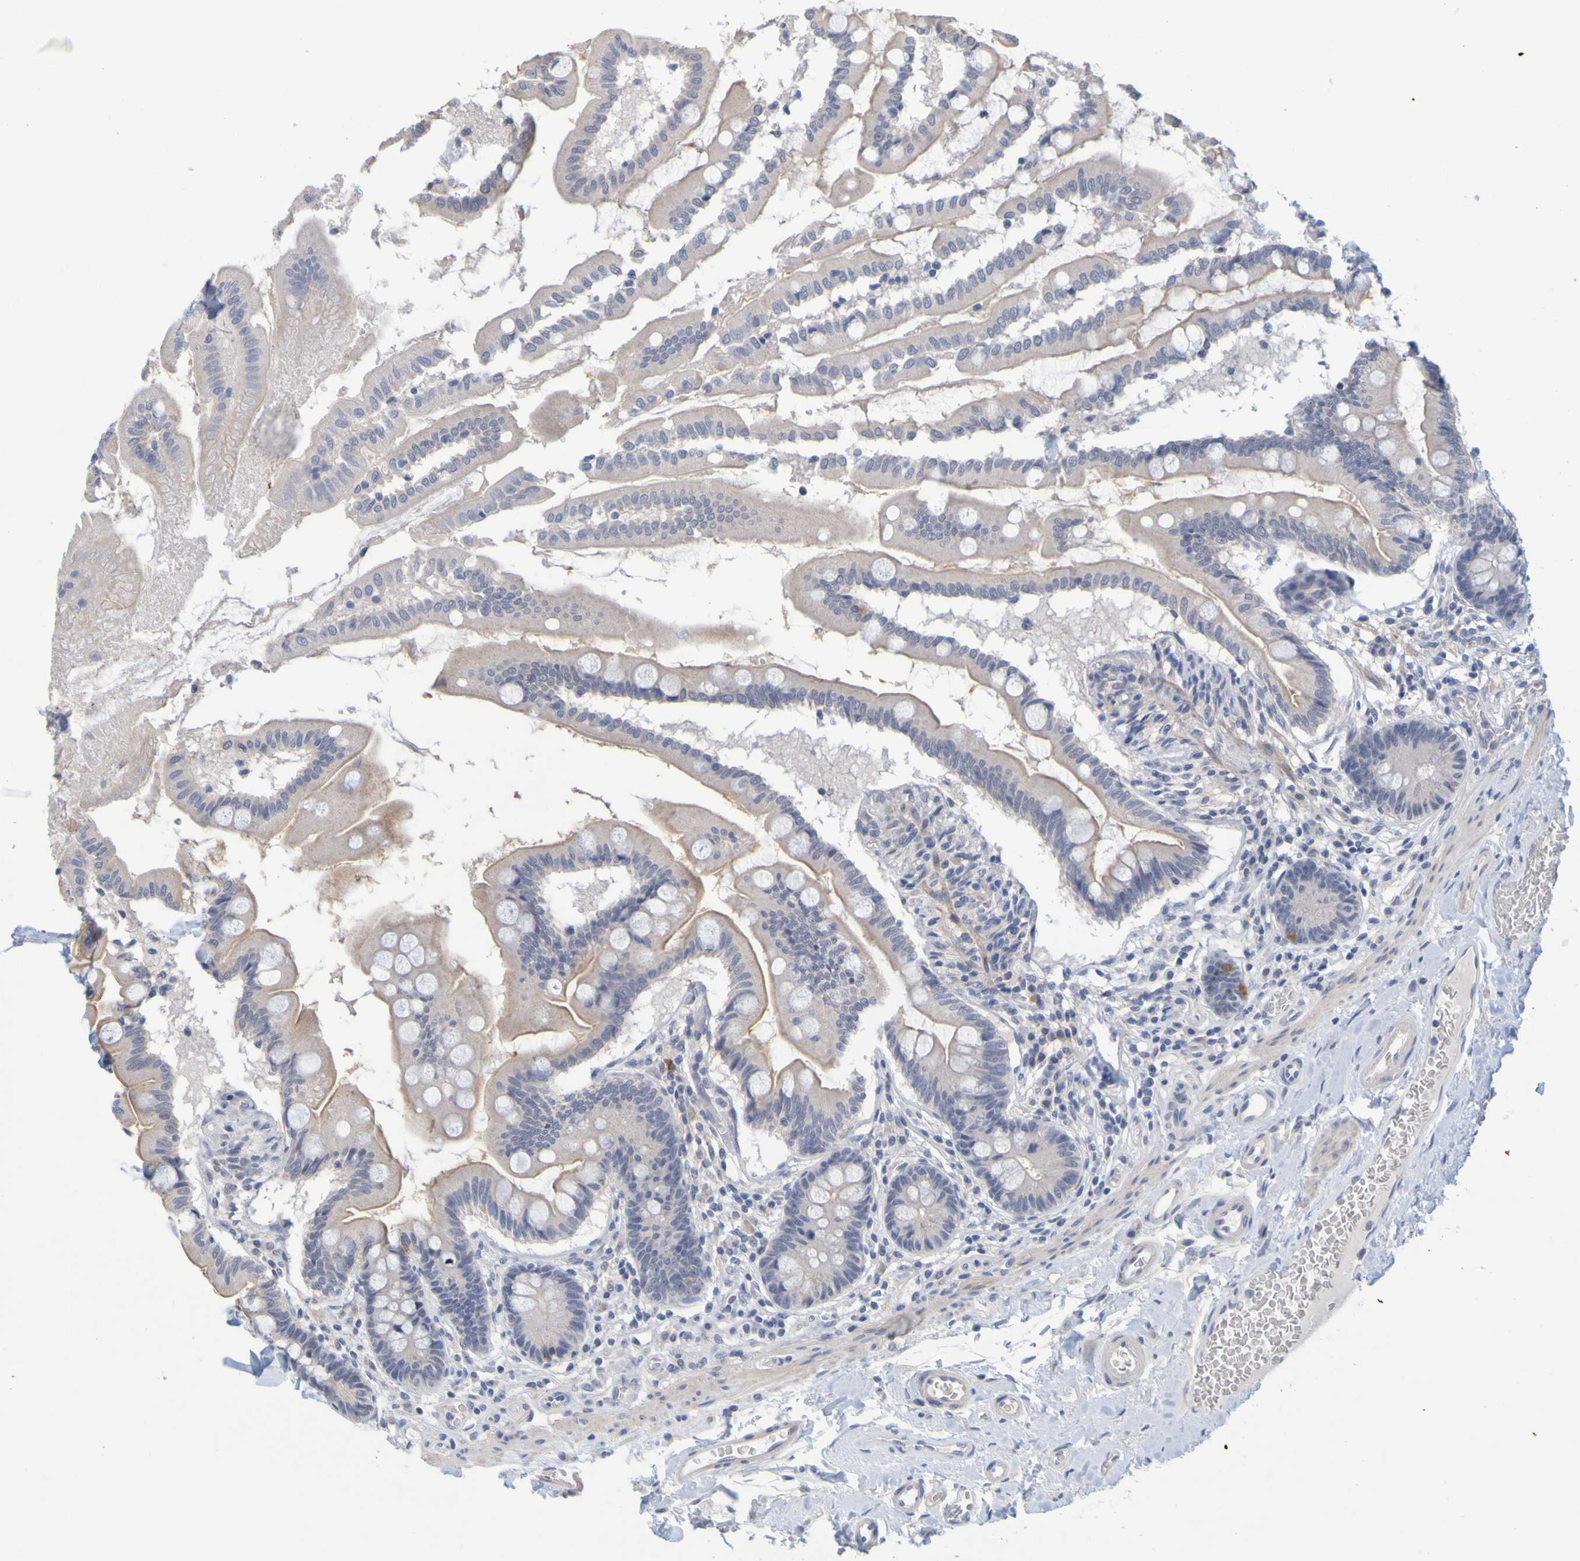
{"staining": {"intensity": "moderate", "quantity": "<25%", "location": "cytoplasmic/membranous"}, "tissue": "small intestine", "cell_type": "Glandular cells", "image_type": "normal", "snomed": [{"axis": "morphology", "description": "Normal tissue, NOS"}, {"axis": "topography", "description": "Small intestine"}], "caption": "Protein expression analysis of normal small intestine exhibits moderate cytoplasmic/membranous expression in approximately <25% of glandular cells.", "gene": "ENDOU", "patient": {"sex": "female", "age": 56}}